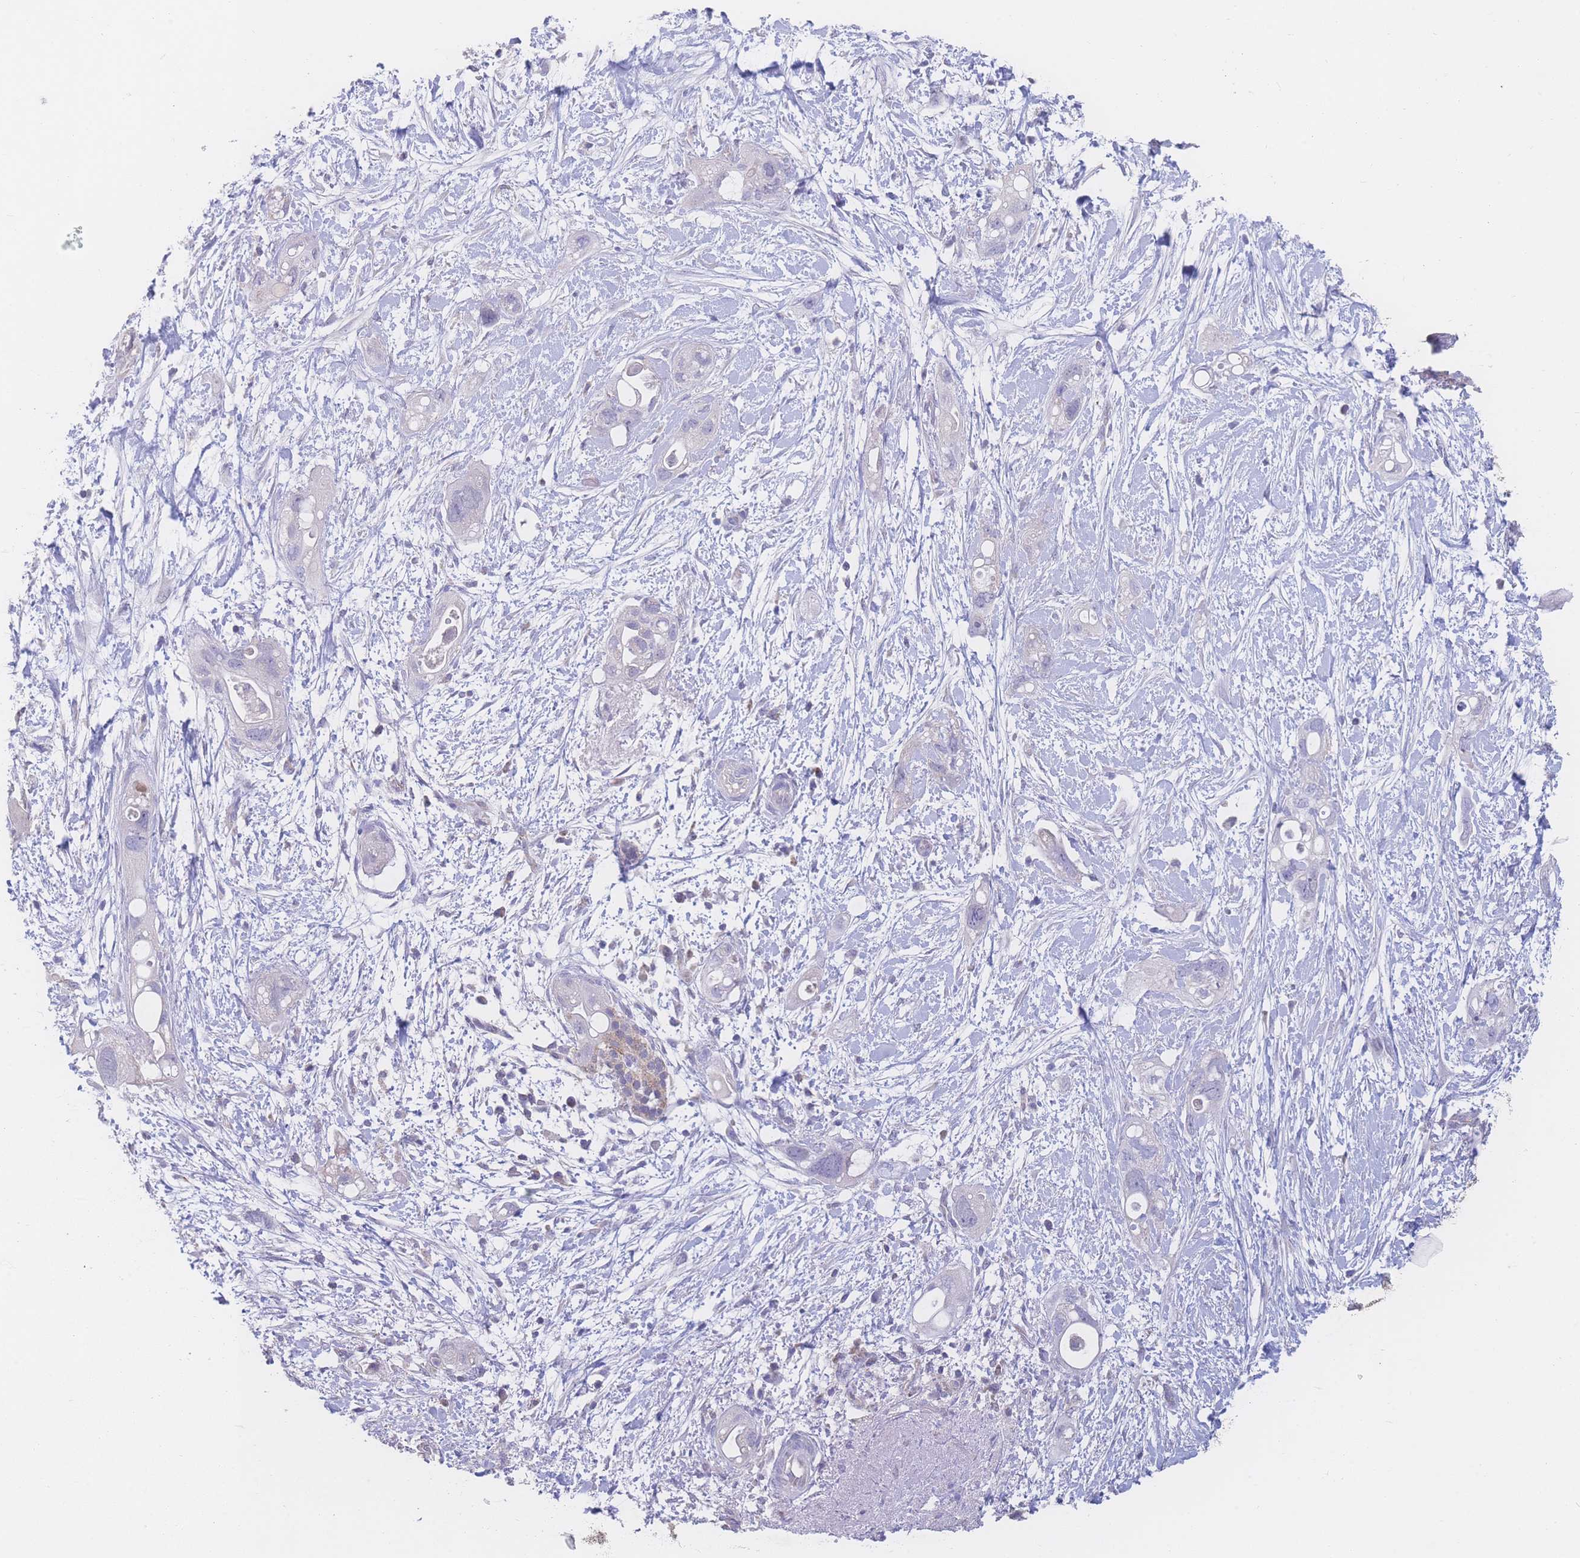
{"staining": {"intensity": "negative", "quantity": "none", "location": "none"}, "tissue": "pancreatic cancer", "cell_type": "Tumor cells", "image_type": "cancer", "snomed": [{"axis": "morphology", "description": "Adenocarcinoma, NOS"}, {"axis": "topography", "description": "Pancreas"}], "caption": "IHC of pancreatic adenocarcinoma shows no positivity in tumor cells. (DAB (3,3'-diaminobenzidine) immunohistochemistry (IHC) visualized using brightfield microscopy, high magnification).", "gene": "GIPR", "patient": {"sex": "female", "age": 72}}